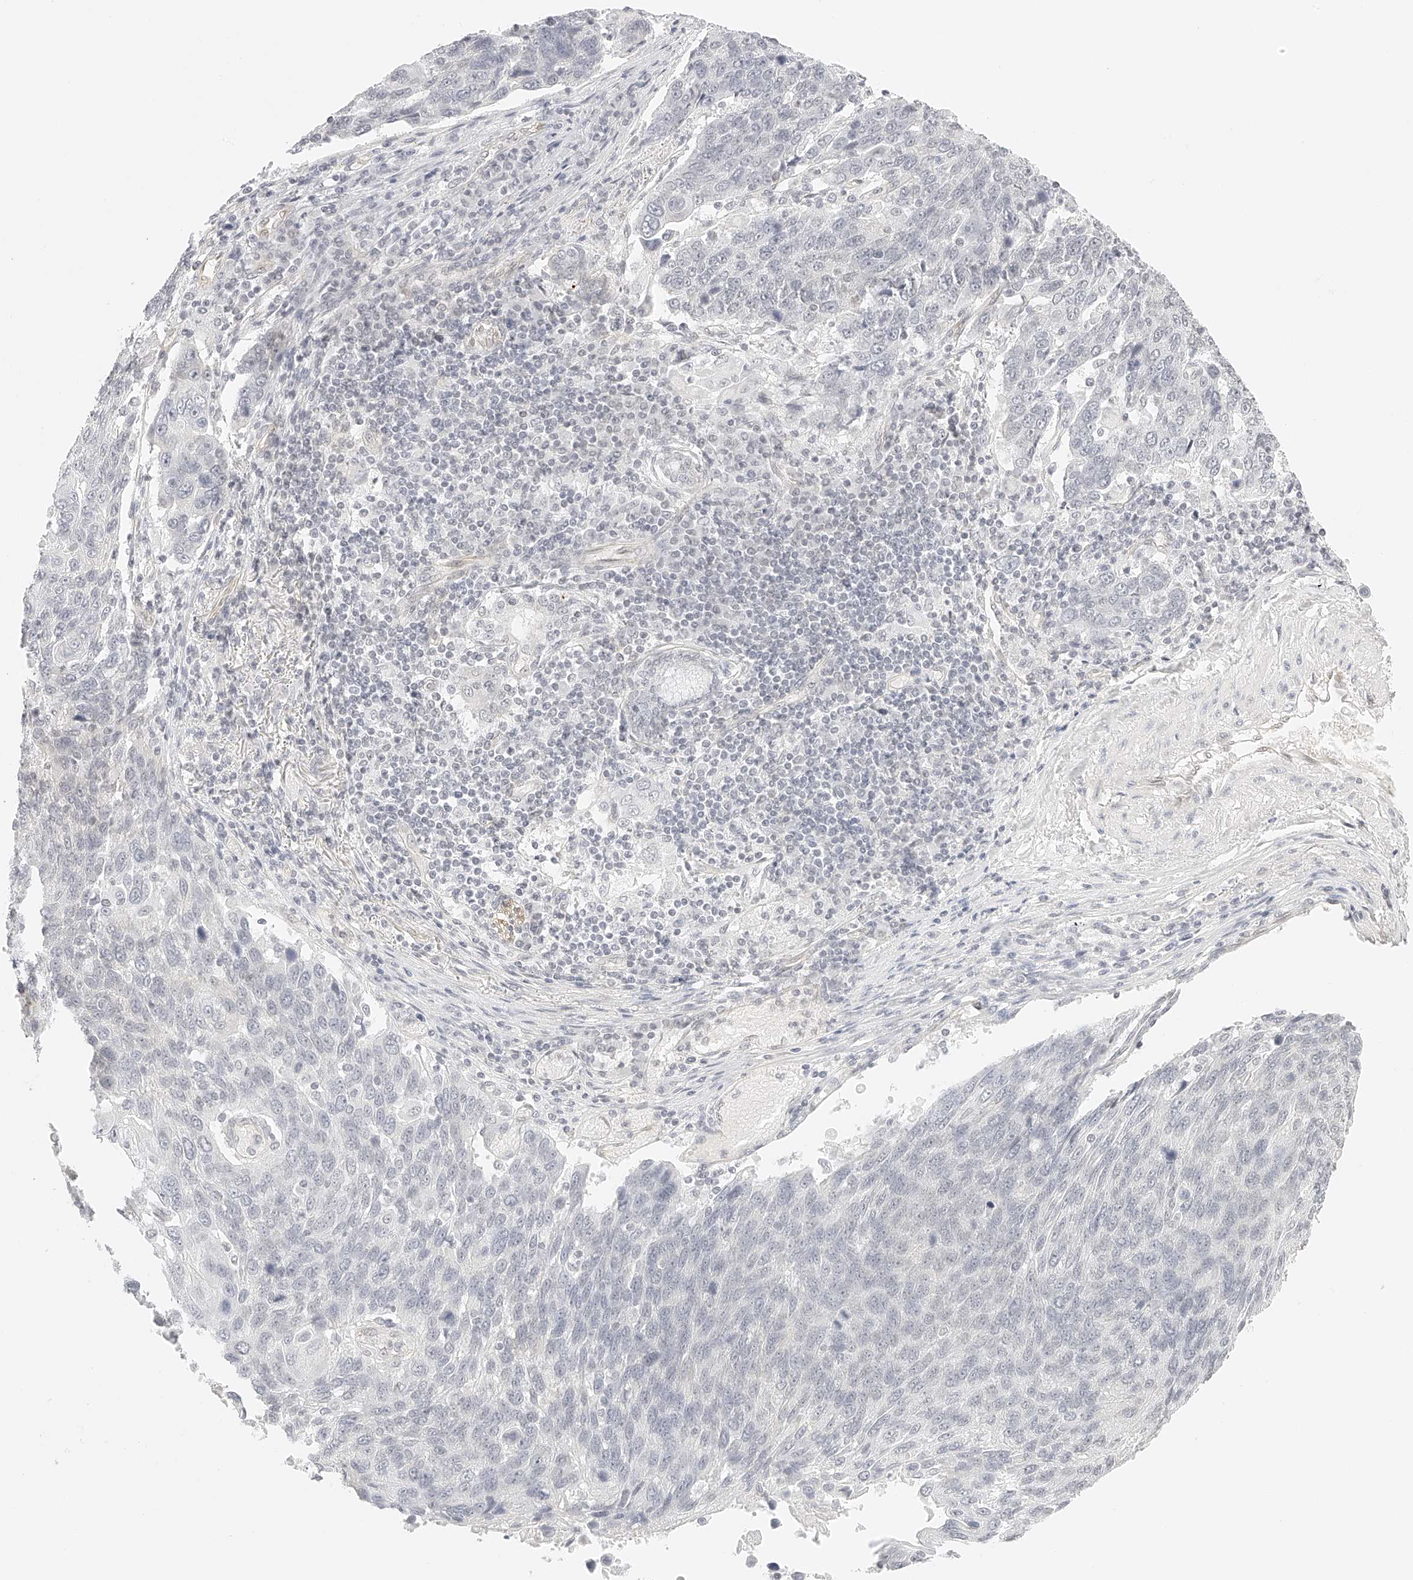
{"staining": {"intensity": "negative", "quantity": "none", "location": "none"}, "tissue": "lung cancer", "cell_type": "Tumor cells", "image_type": "cancer", "snomed": [{"axis": "morphology", "description": "Squamous cell carcinoma, NOS"}, {"axis": "topography", "description": "Lung"}], "caption": "An immunohistochemistry histopathology image of squamous cell carcinoma (lung) is shown. There is no staining in tumor cells of squamous cell carcinoma (lung).", "gene": "ZFP69", "patient": {"sex": "male", "age": 66}}